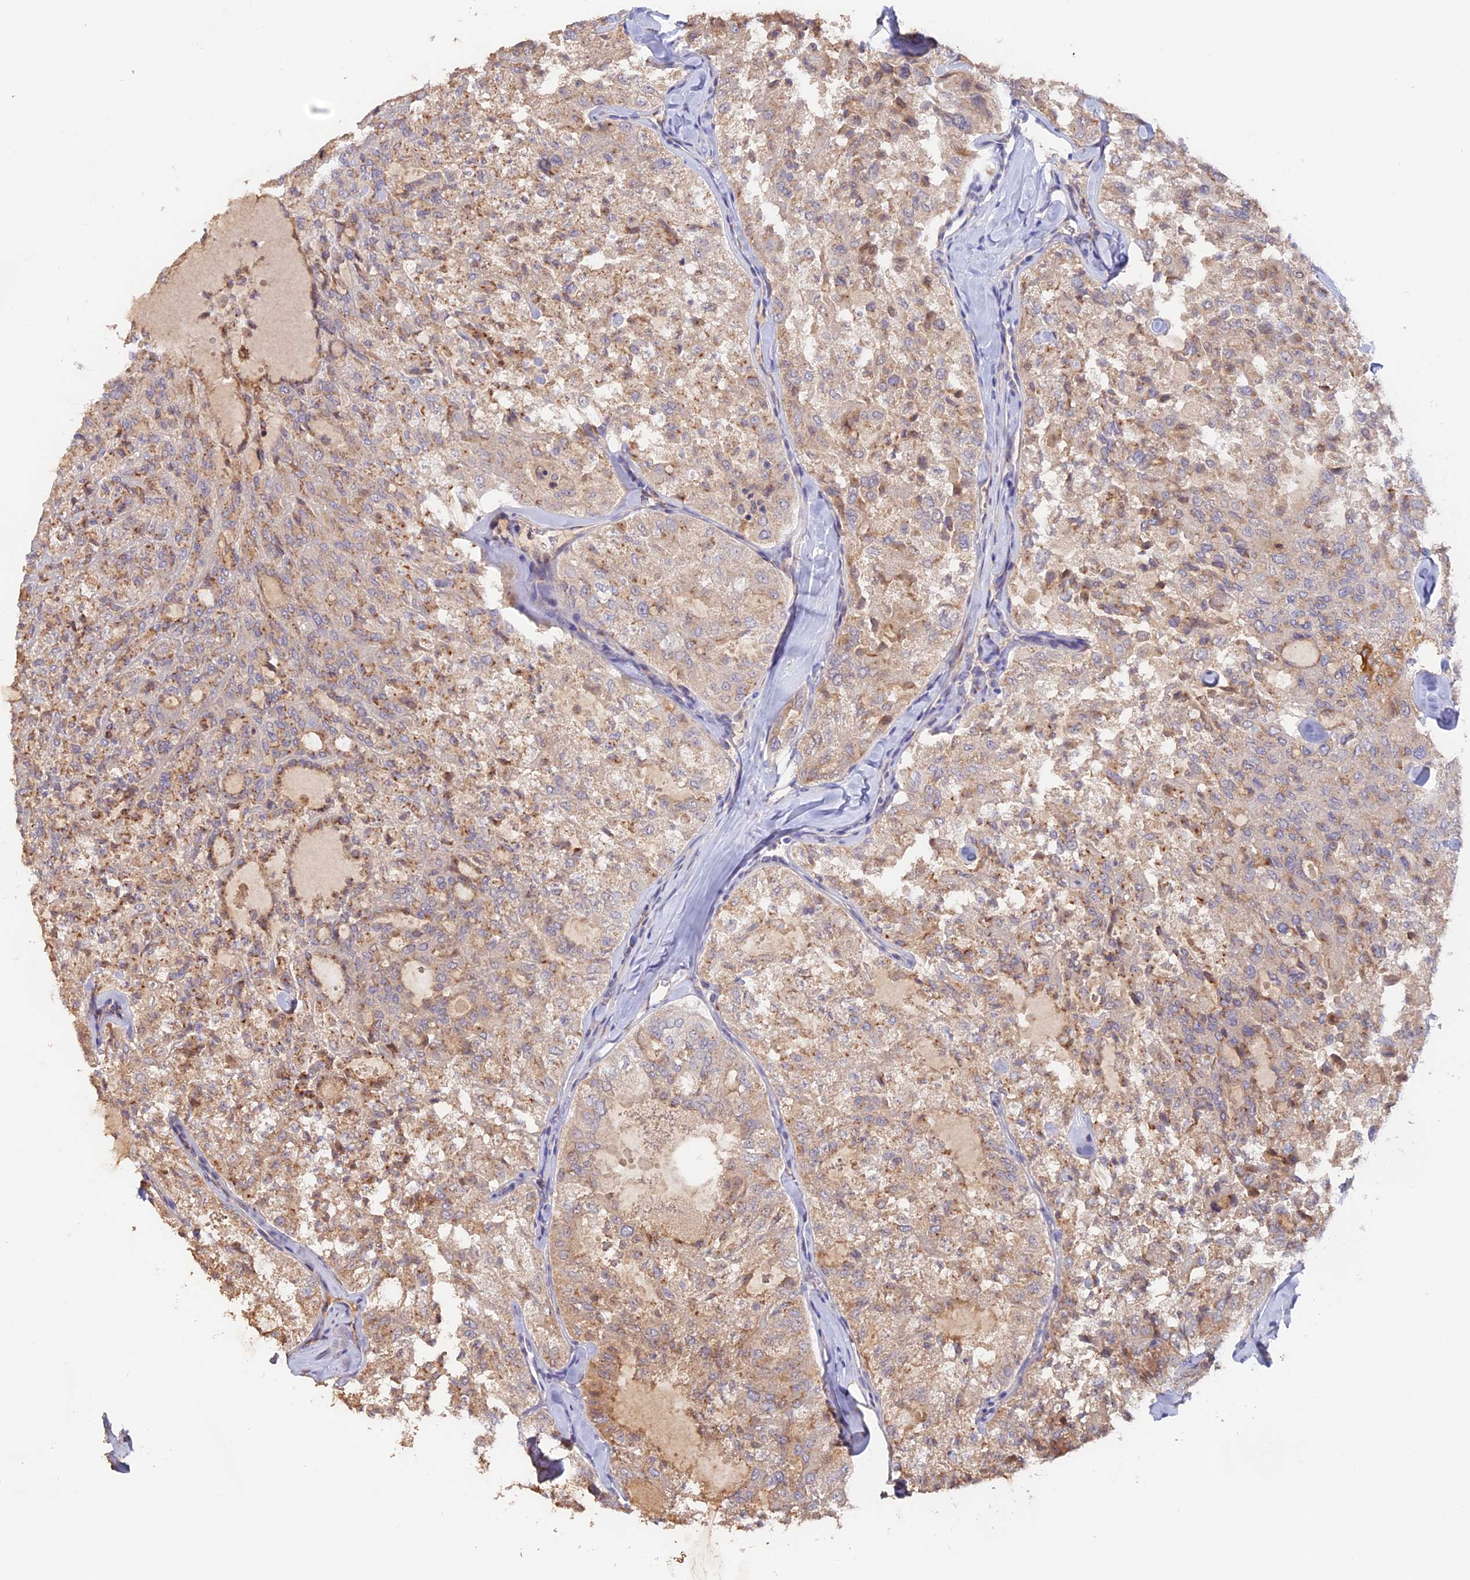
{"staining": {"intensity": "moderate", "quantity": "25%-75%", "location": "cytoplasmic/membranous"}, "tissue": "thyroid cancer", "cell_type": "Tumor cells", "image_type": "cancer", "snomed": [{"axis": "morphology", "description": "Follicular adenoma carcinoma, NOS"}, {"axis": "topography", "description": "Thyroid gland"}], "caption": "Protein staining shows moderate cytoplasmic/membranous expression in about 25%-75% of tumor cells in follicular adenoma carcinoma (thyroid).", "gene": "TANGO6", "patient": {"sex": "male", "age": 75}}